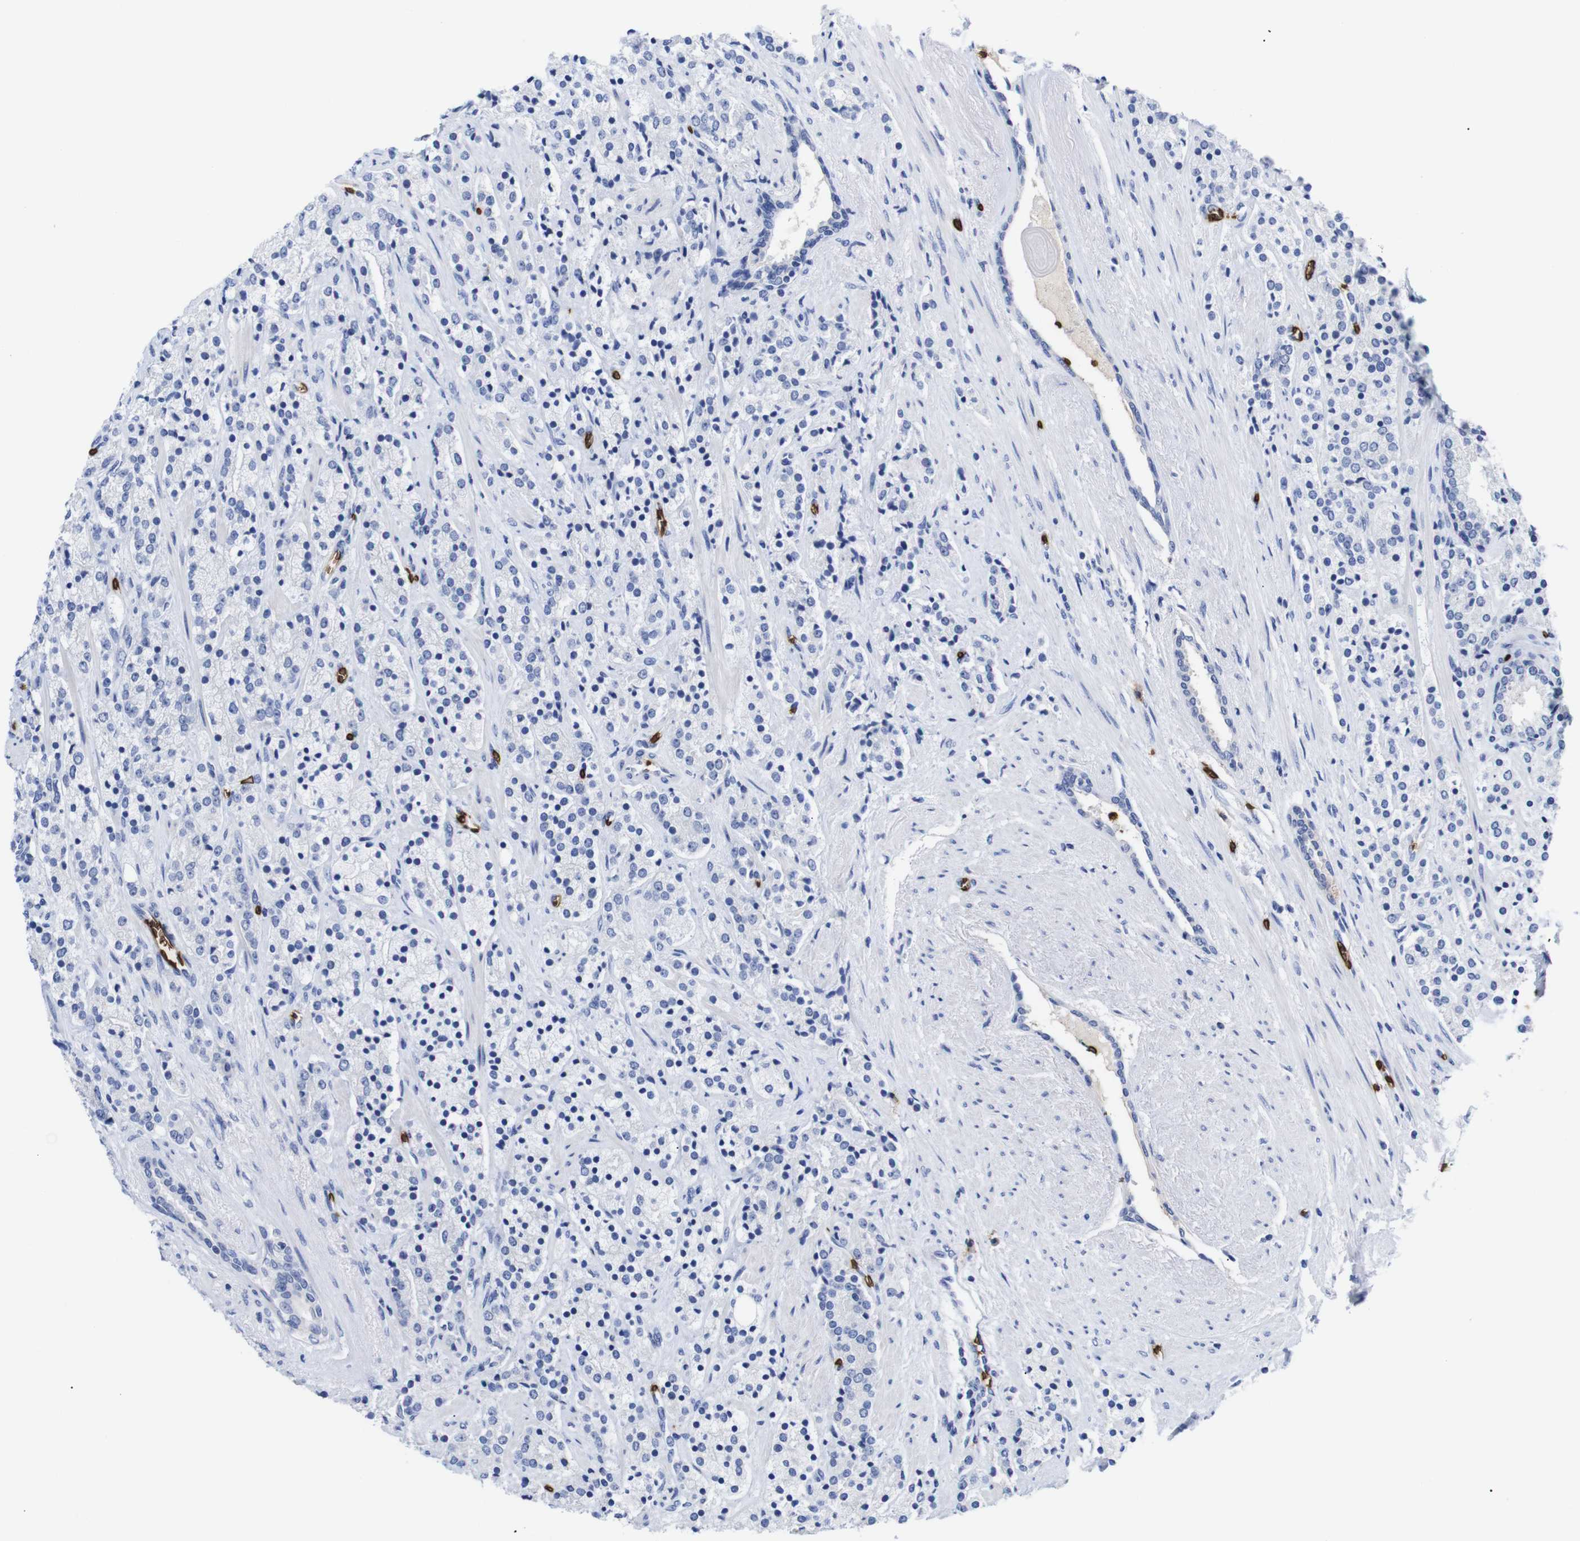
{"staining": {"intensity": "negative", "quantity": "none", "location": "none"}, "tissue": "prostate cancer", "cell_type": "Tumor cells", "image_type": "cancer", "snomed": [{"axis": "morphology", "description": "Adenocarcinoma, High grade"}, {"axis": "topography", "description": "Prostate"}], "caption": "This is an immunohistochemistry (IHC) micrograph of high-grade adenocarcinoma (prostate). There is no positivity in tumor cells.", "gene": "S1PR2", "patient": {"sex": "male", "age": 71}}